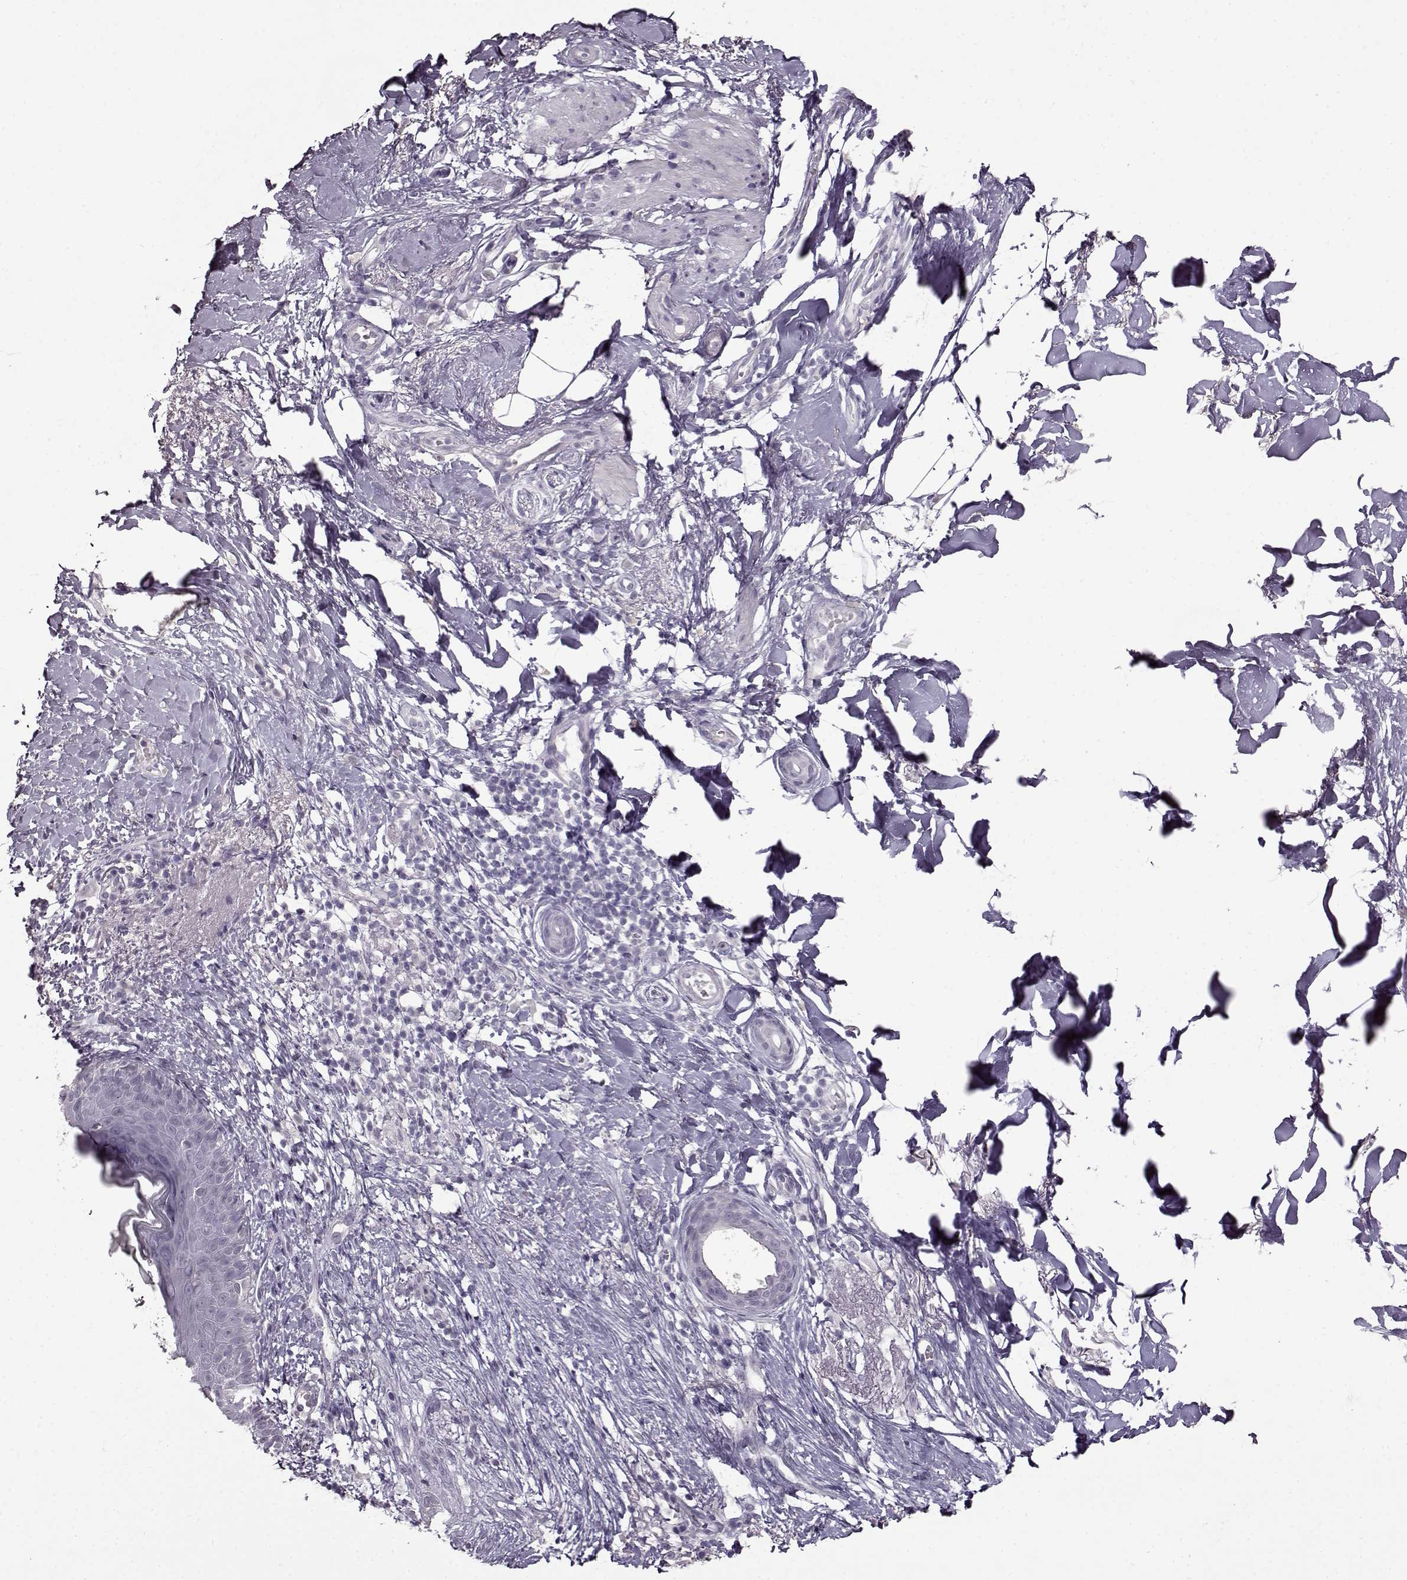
{"staining": {"intensity": "negative", "quantity": "none", "location": "none"}, "tissue": "skin cancer", "cell_type": "Tumor cells", "image_type": "cancer", "snomed": [{"axis": "morphology", "description": "Normal tissue, NOS"}, {"axis": "morphology", "description": "Basal cell carcinoma"}, {"axis": "topography", "description": "Skin"}], "caption": "A histopathology image of human skin cancer (basal cell carcinoma) is negative for staining in tumor cells.", "gene": "FSHB", "patient": {"sex": "male", "age": 84}}